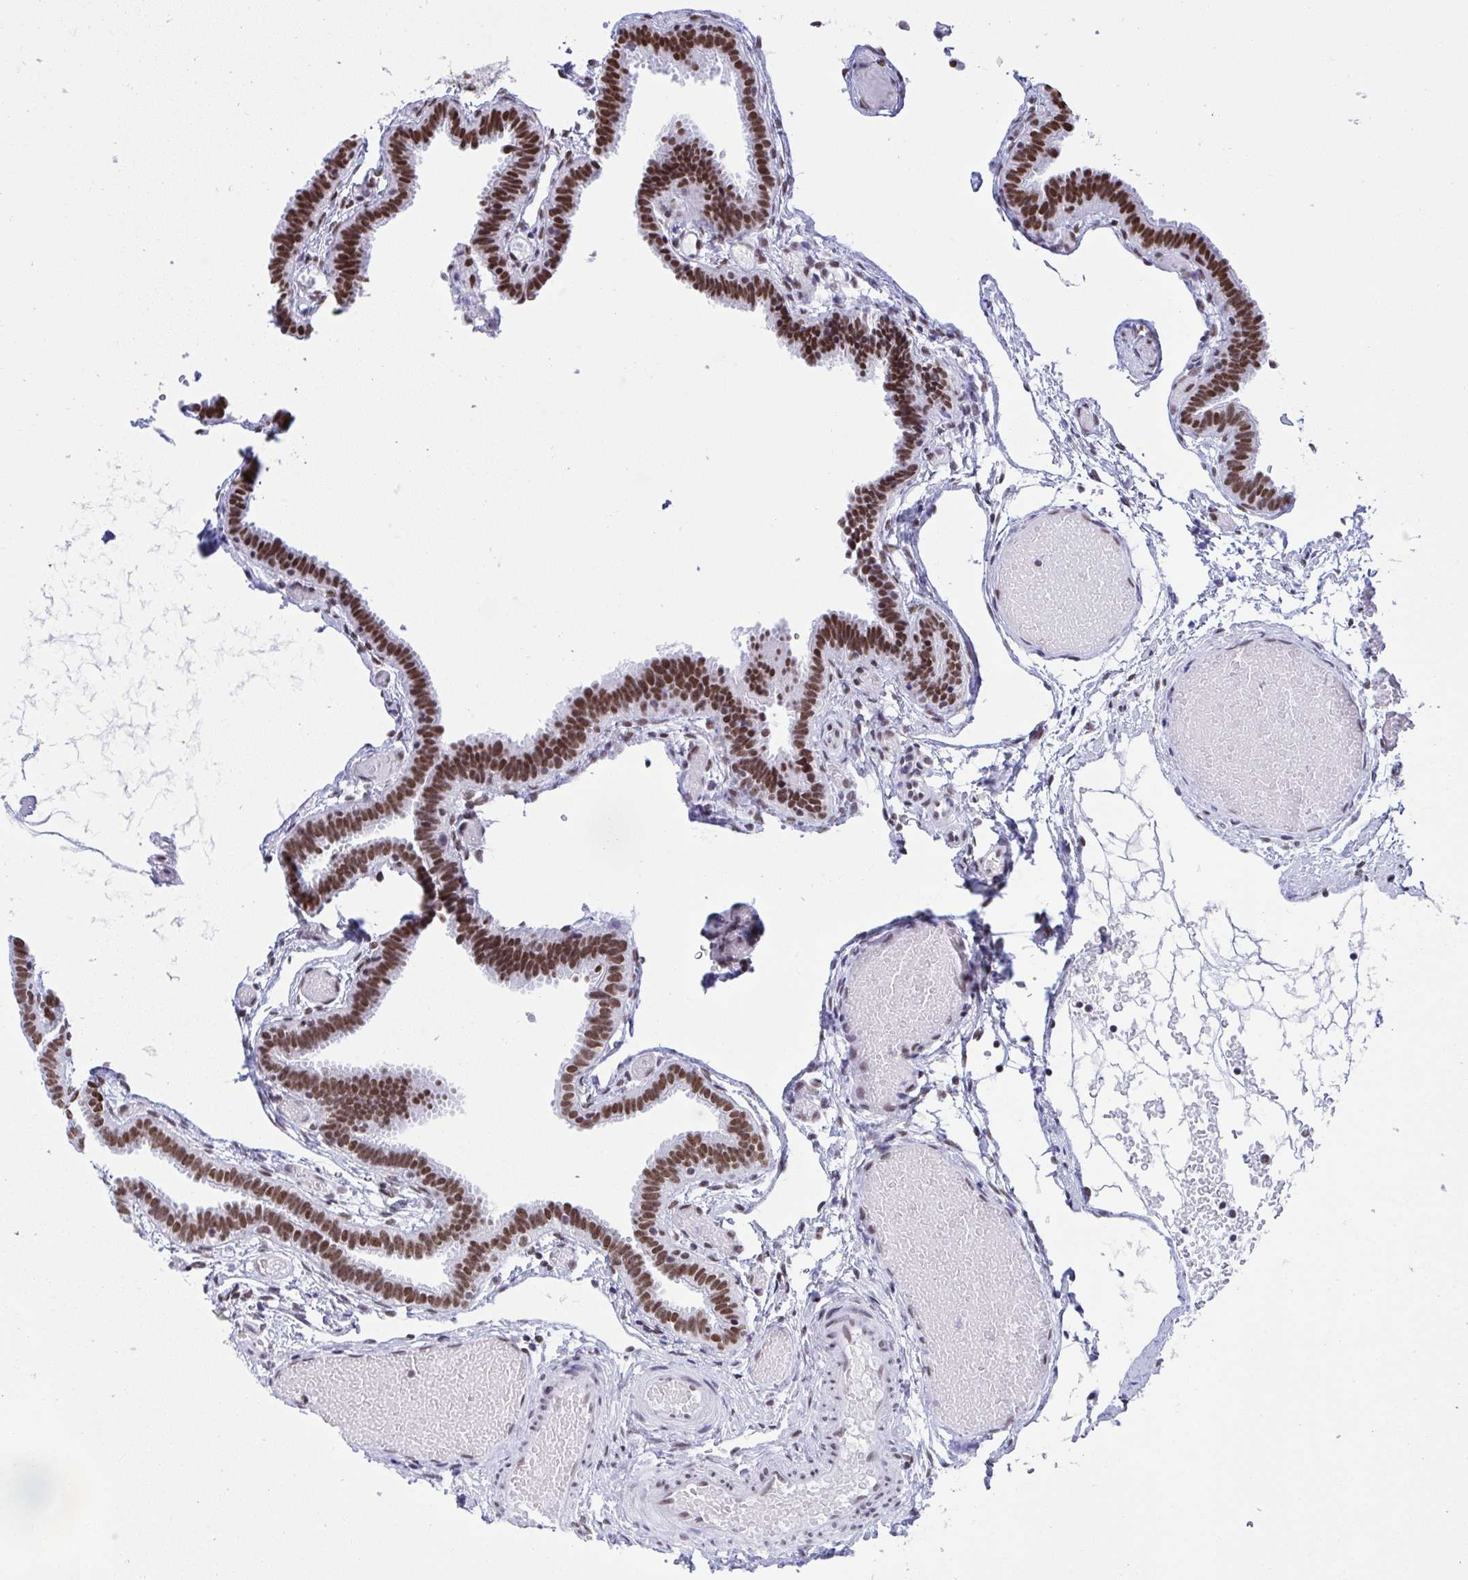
{"staining": {"intensity": "strong", "quantity": ">75%", "location": "nuclear"}, "tissue": "fallopian tube", "cell_type": "Glandular cells", "image_type": "normal", "snomed": [{"axis": "morphology", "description": "Normal tissue, NOS"}, {"axis": "topography", "description": "Fallopian tube"}], "caption": "Immunohistochemistry of unremarkable human fallopian tube demonstrates high levels of strong nuclear positivity in about >75% of glandular cells. The staining was performed using DAB, with brown indicating positive protein expression. Nuclei are stained blue with hematoxylin.", "gene": "DDX52", "patient": {"sex": "female", "age": 37}}